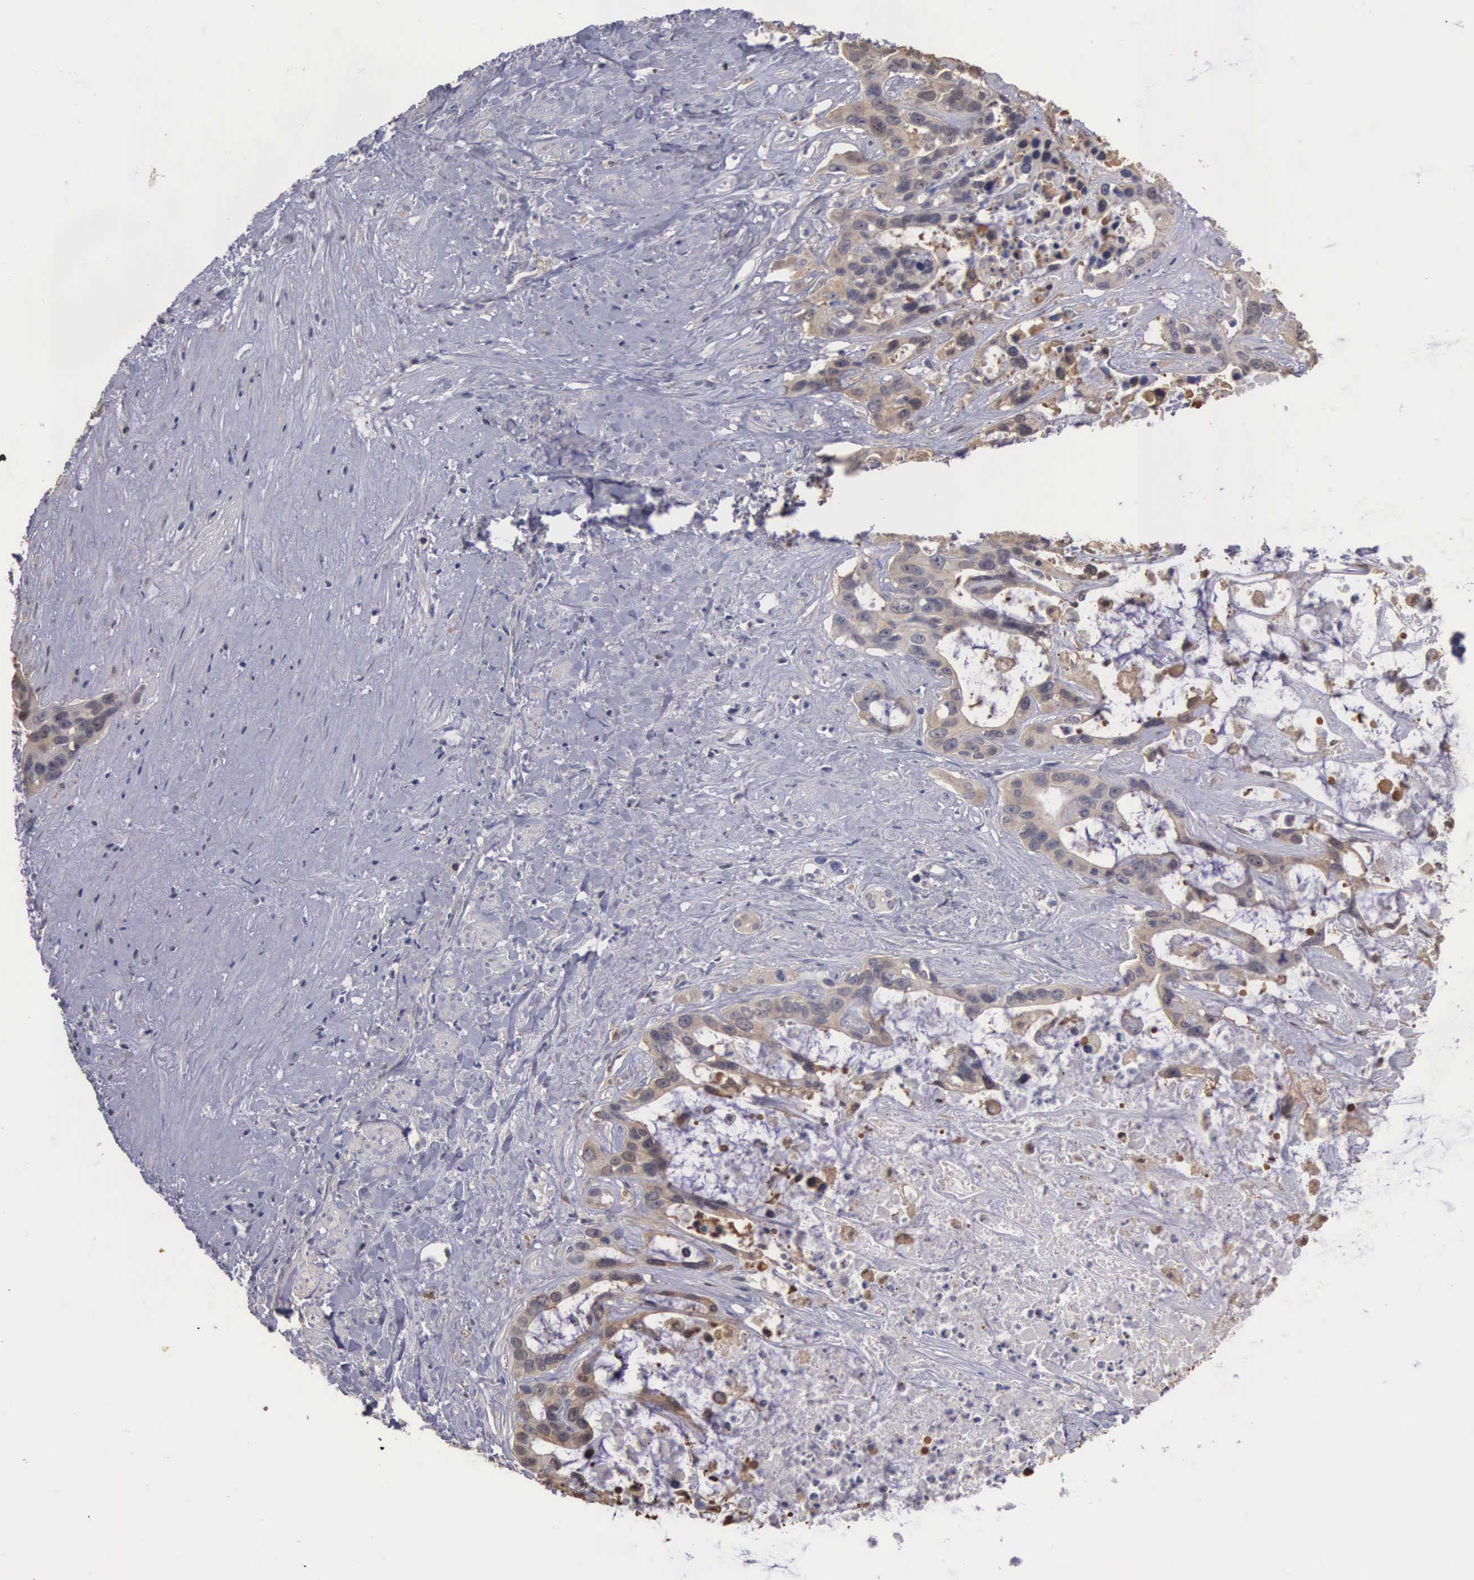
{"staining": {"intensity": "moderate", "quantity": "25%-75%", "location": "cytoplasmic/membranous"}, "tissue": "liver cancer", "cell_type": "Tumor cells", "image_type": "cancer", "snomed": [{"axis": "morphology", "description": "Cholangiocarcinoma"}, {"axis": "topography", "description": "Liver"}], "caption": "Immunohistochemistry (IHC) image of neoplastic tissue: liver cancer stained using immunohistochemistry exhibits medium levels of moderate protein expression localized specifically in the cytoplasmic/membranous of tumor cells, appearing as a cytoplasmic/membranous brown color.", "gene": "ENO3", "patient": {"sex": "female", "age": 65}}